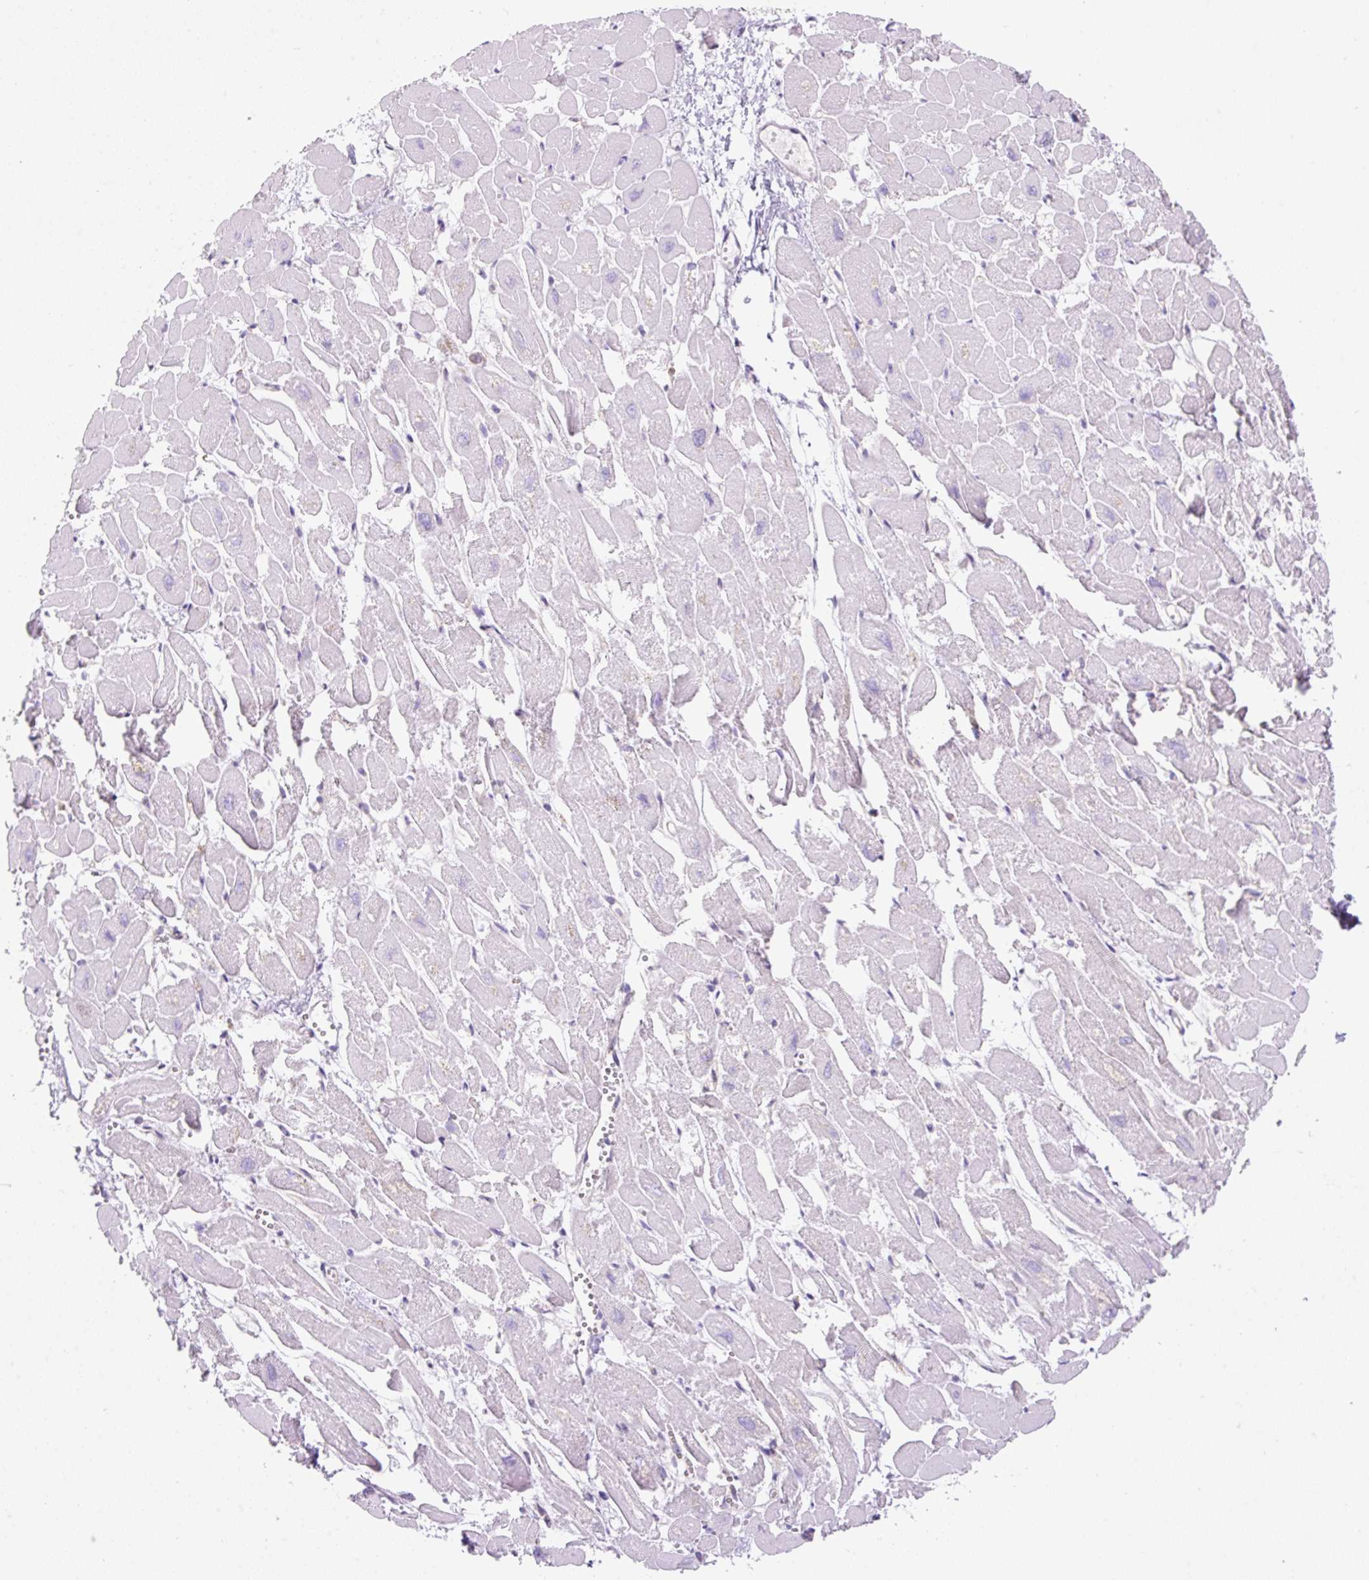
{"staining": {"intensity": "moderate", "quantity": "25%-75%", "location": "cytoplasmic/membranous"}, "tissue": "heart muscle", "cell_type": "Cardiomyocytes", "image_type": "normal", "snomed": [{"axis": "morphology", "description": "Normal tissue, NOS"}, {"axis": "topography", "description": "Heart"}], "caption": "High-power microscopy captured an IHC histopathology image of benign heart muscle, revealing moderate cytoplasmic/membranous staining in approximately 25%-75% of cardiomyocytes. (Brightfield microscopy of DAB IHC at high magnification).", "gene": "DNM2", "patient": {"sex": "male", "age": 54}}